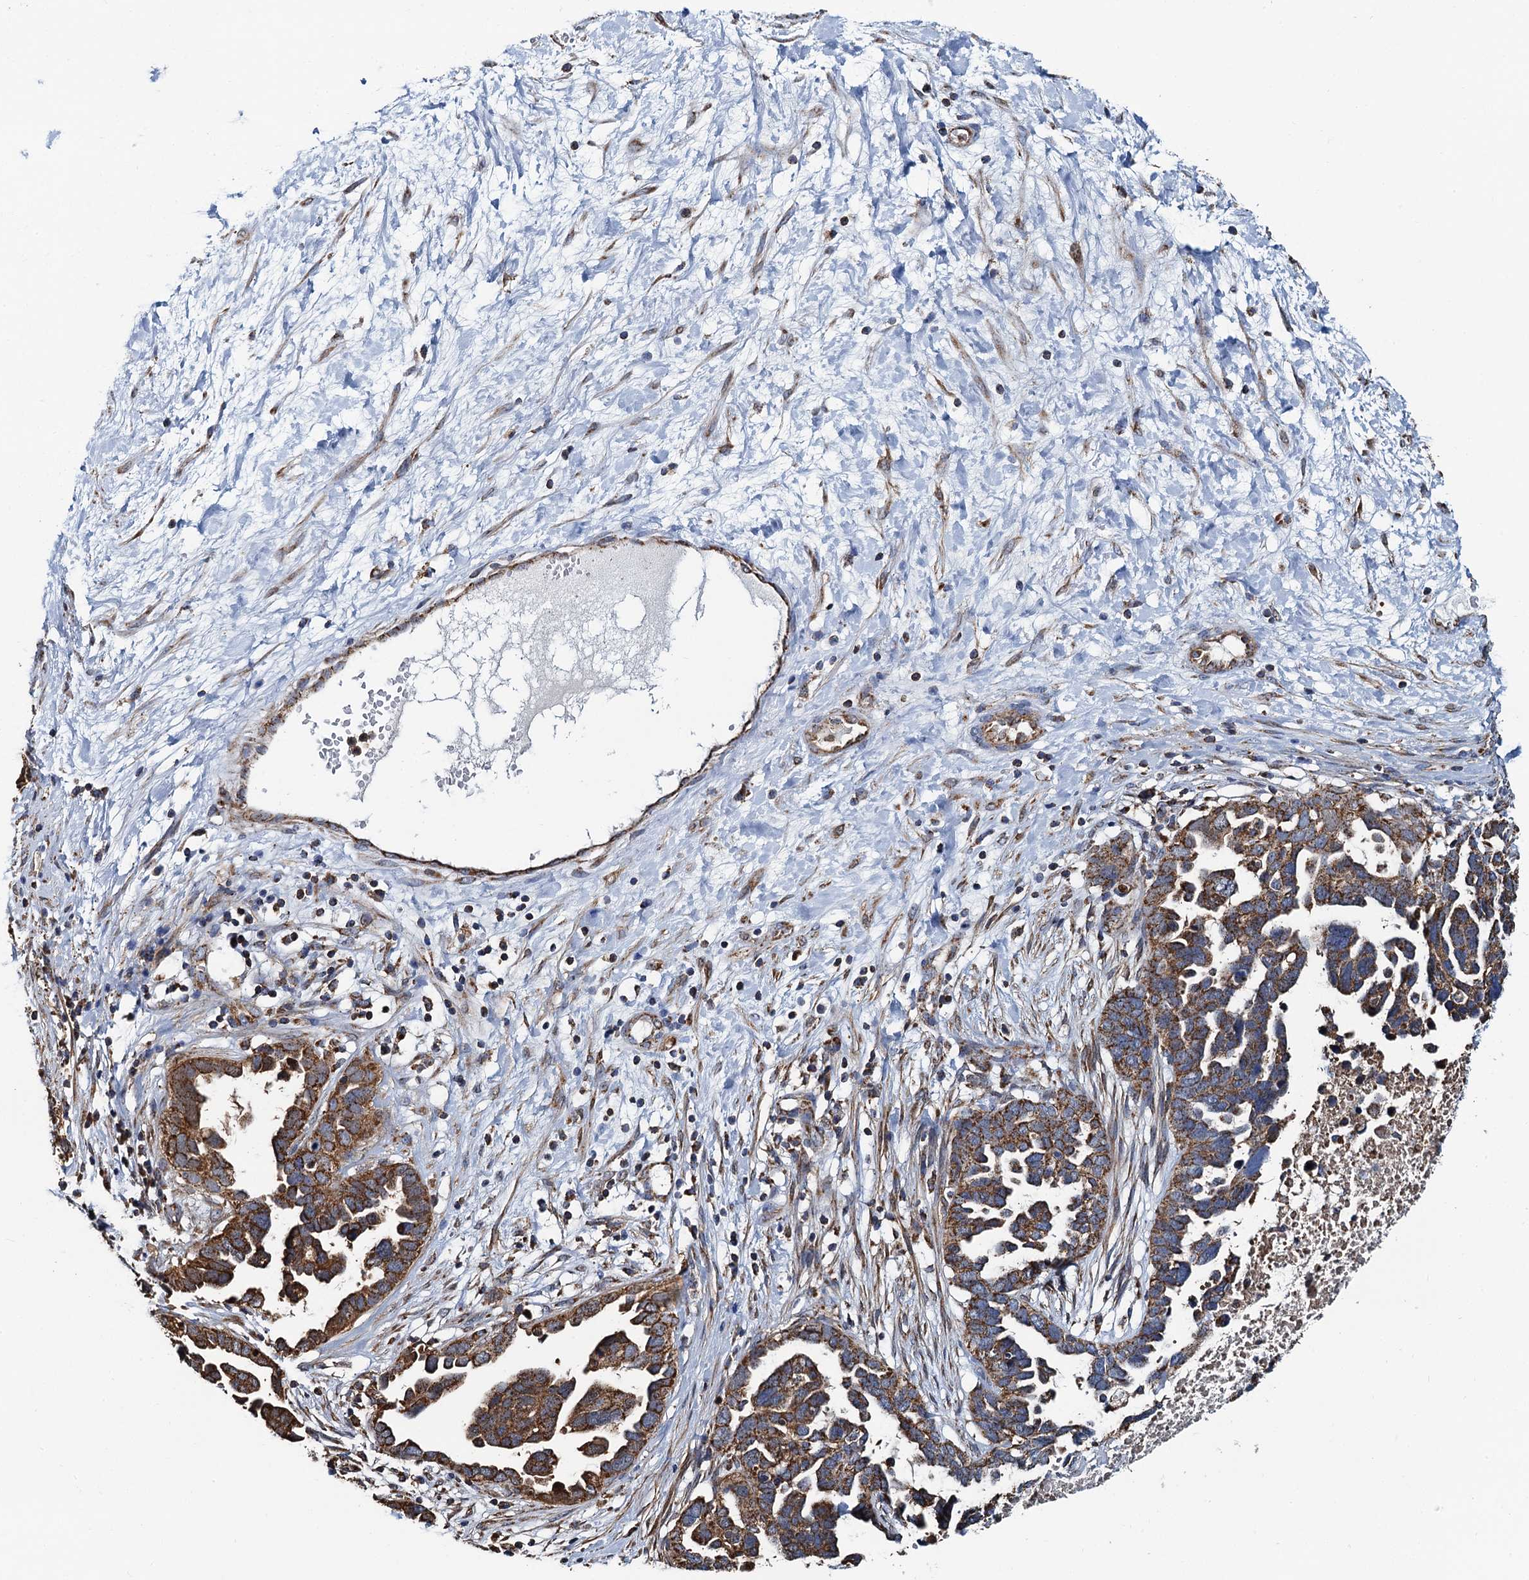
{"staining": {"intensity": "strong", "quantity": ">75%", "location": "cytoplasmic/membranous"}, "tissue": "ovarian cancer", "cell_type": "Tumor cells", "image_type": "cancer", "snomed": [{"axis": "morphology", "description": "Cystadenocarcinoma, serous, NOS"}, {"axis": "topography", "description": "Ovary"}], "caption": "A high-resolution histopathology image shows immunohistochemistry staining of serous cystadenocarcinoma (ovarian), which demonstrates strong cytoplasmic/membranous staining in approximately >75% of tumor cells. The staining was performed using DAB, with brown indicating positive protein expression. Nuclei are stained blue with hematoxylin.", "gene": "AAGAB", "patient": {"sex": "female", "age": 54}}